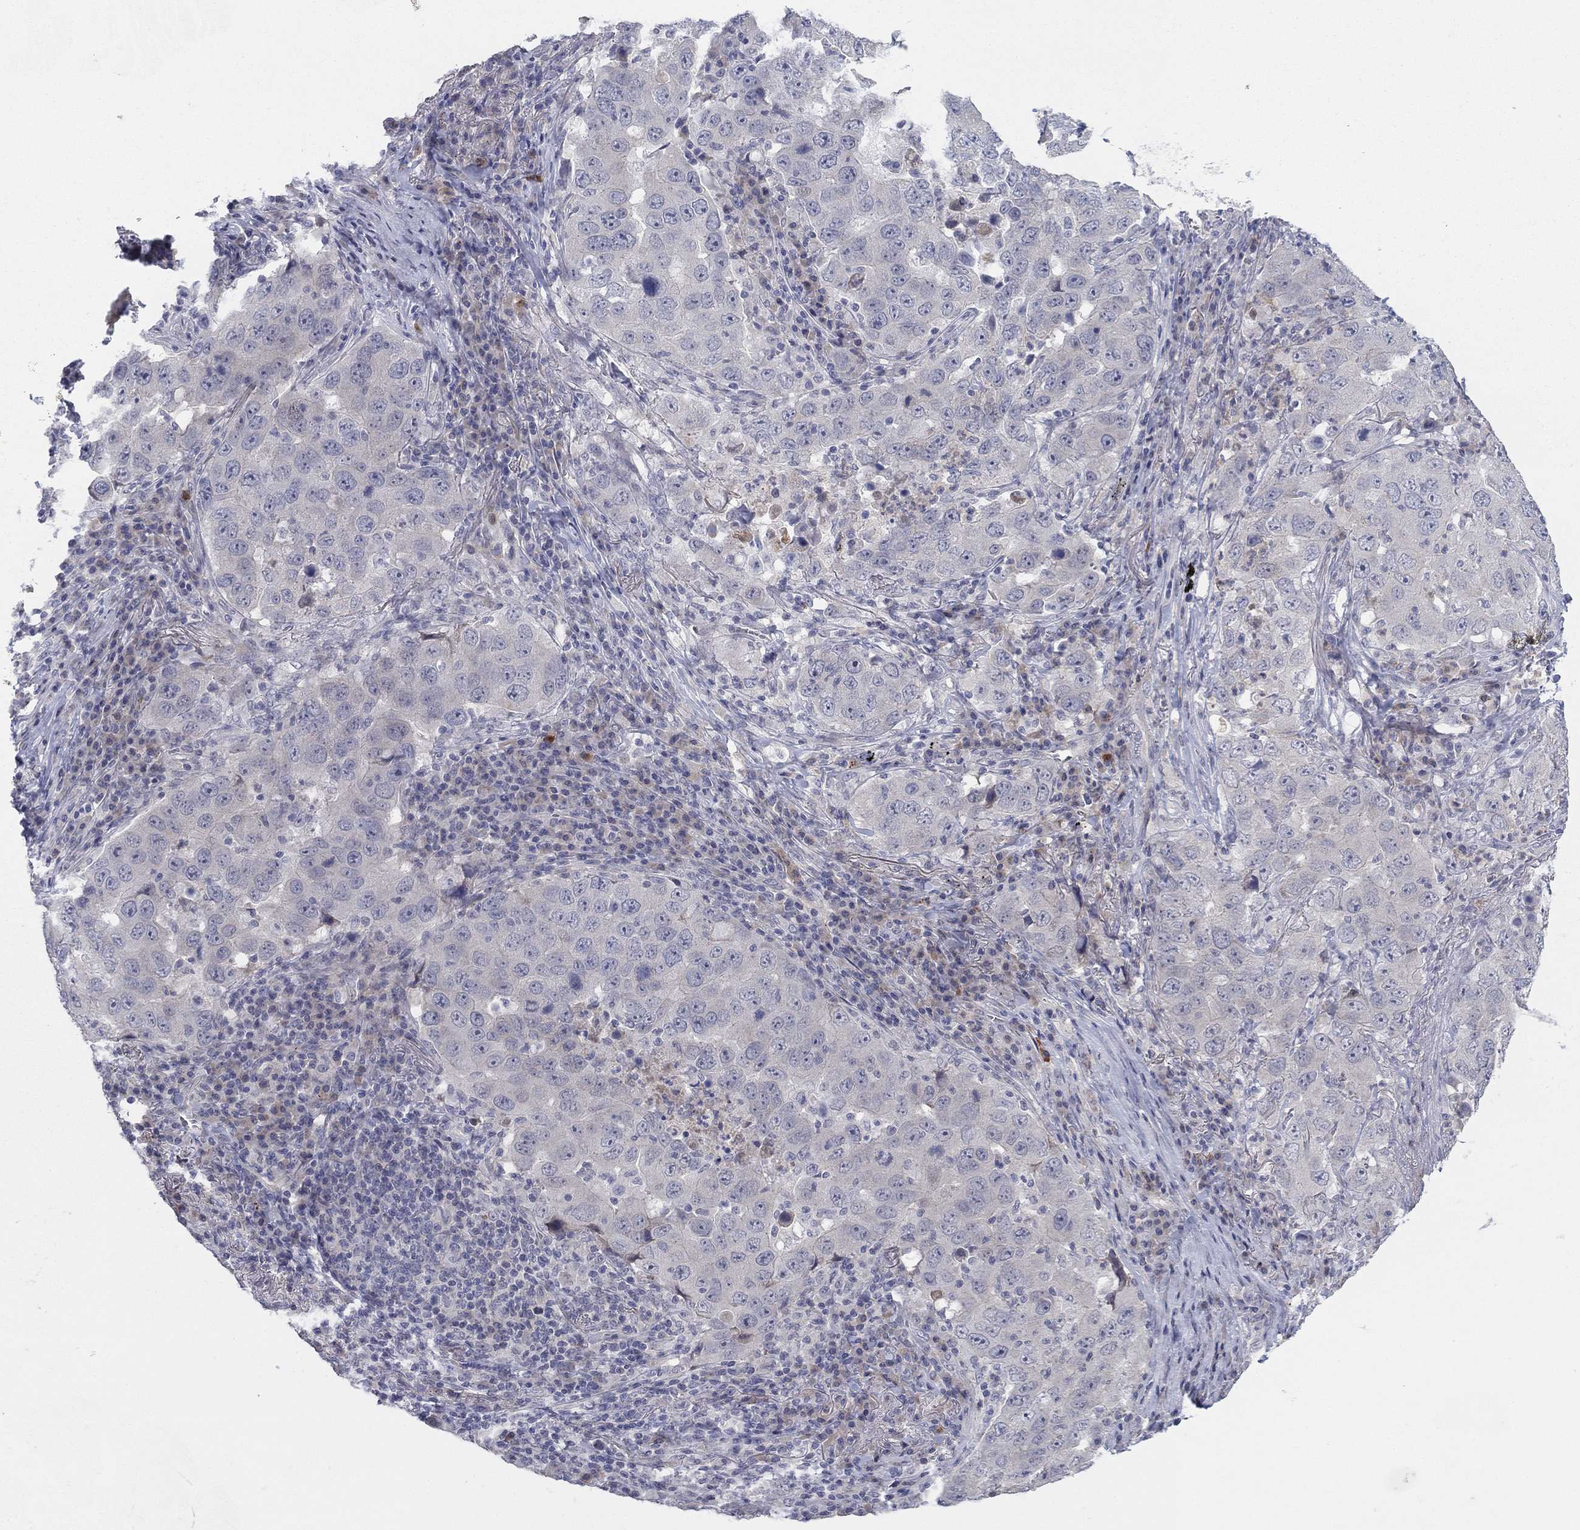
{"staining": {"intensity": "negative", "quantity": "none", "location": "none"}, "tissue": "lung cancer", "cell_type": "Tumor cells", "image_type": "cancer", "snomed": [{"axis": "morphology", "description": "Adenocarcinoma, NOS"}, {"axis": "topography", "description": "Lung"}], "caption": "IHC of human lung adenocarcinoma displays no positivity in tumor cells. The staining was performed using DAB (3,3'-diaminobenzidine) to visualize the protein expression in brown, while the nuclei were stained in blue with hematoxylin (Magnification: 20x).", "gene": "AMN1", "patient": {"sex": "male", "age": 73}}